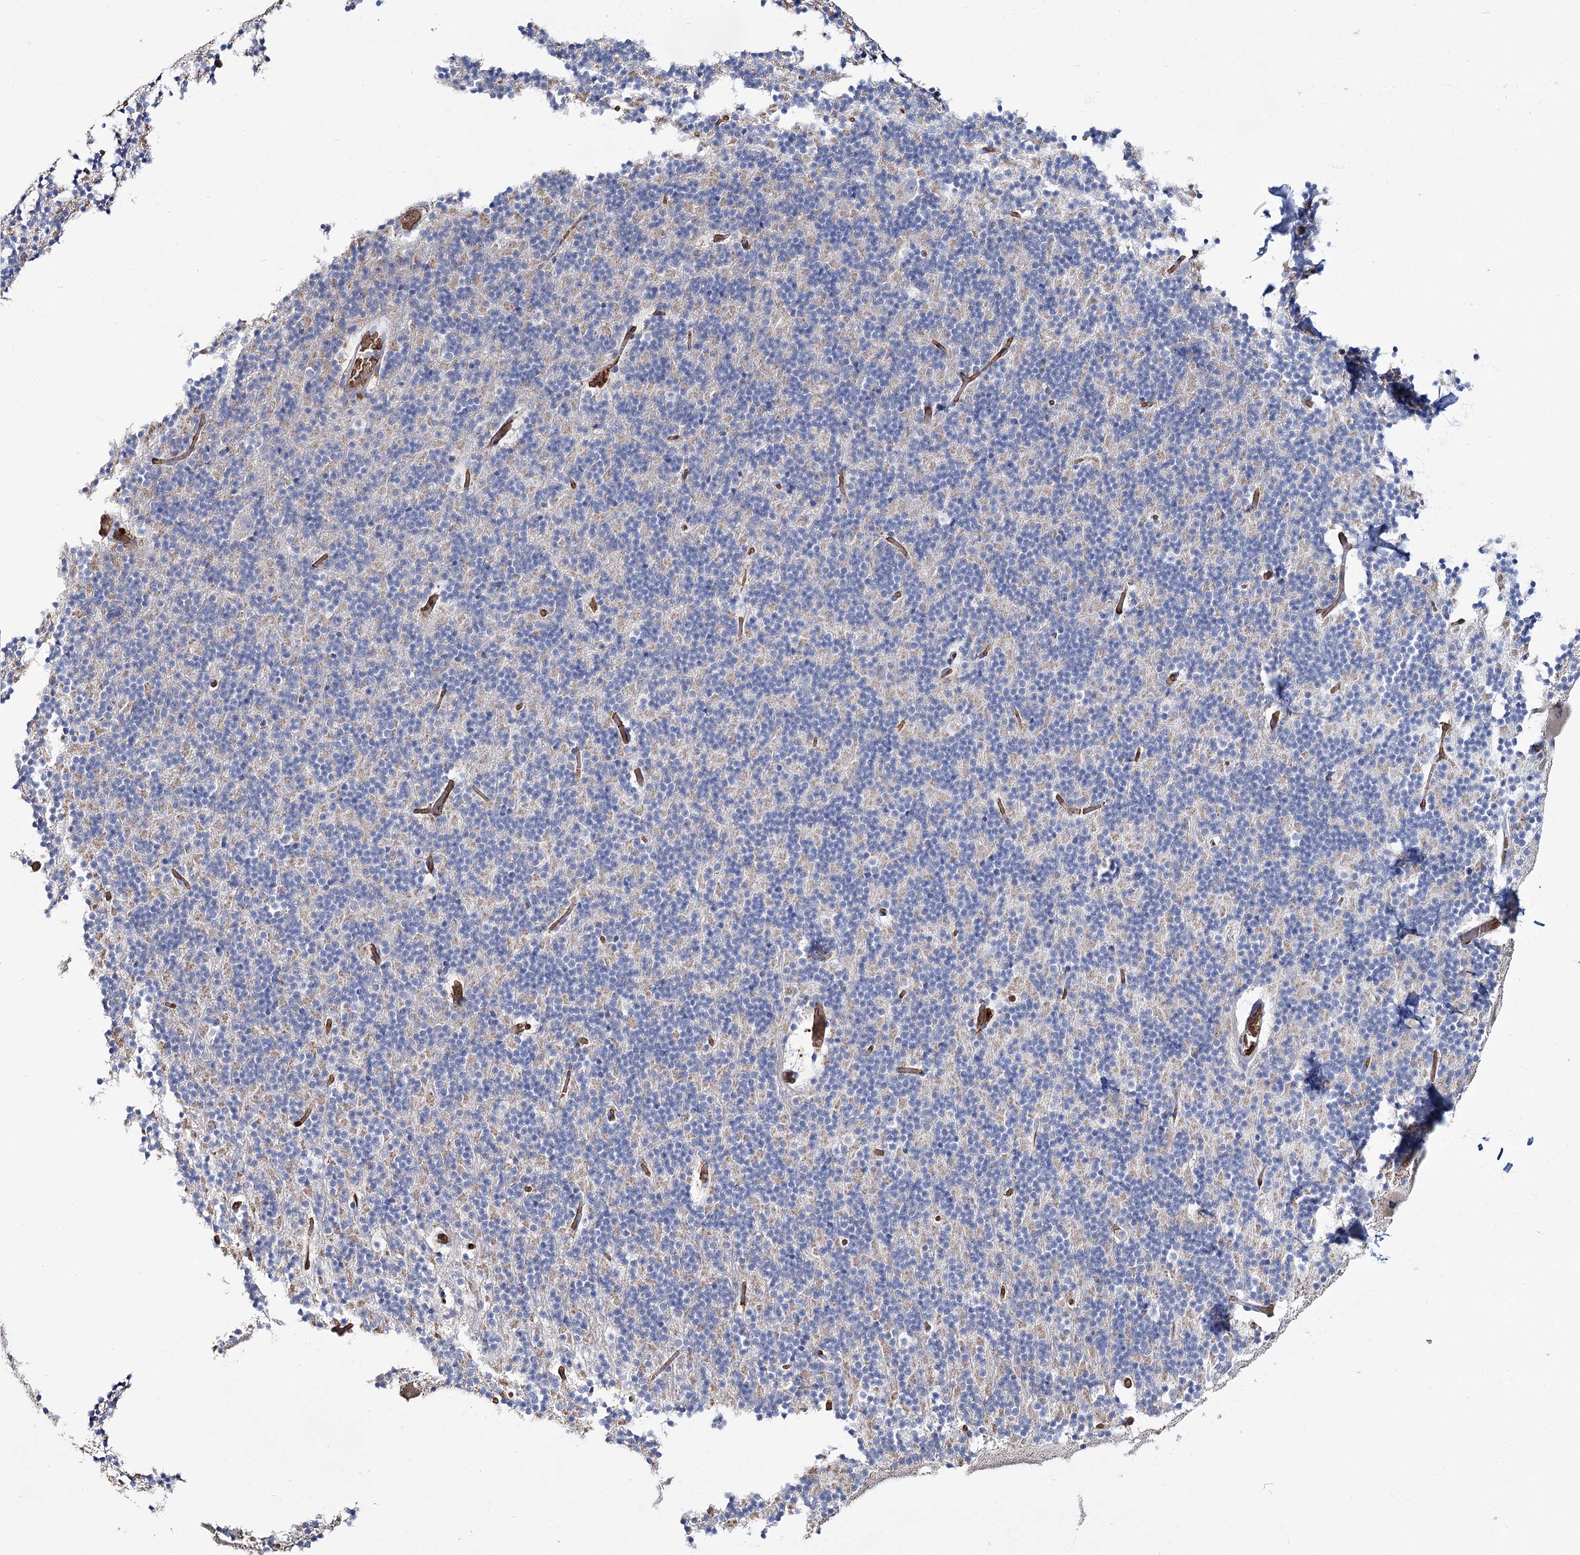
{"staining": {"intensity": "negative", "quantity": "none", "location": "none"}, "tissue": "cerebellum", "cell_type": "Cells in granular layer", "image_type": "normal", "snomed": [{"axis": "morphology", "description": "Normal tissue, NOS"}, {"axis": "topography", "description": "Cerebellum"}], "caption": "This is an immunohistochemistry (IHC) histopathology image of normal human cerebellum. There is no positivity in cells in granular layer.", "gene": "GBF1", "patient": {"sex": "male", "age": 57}}